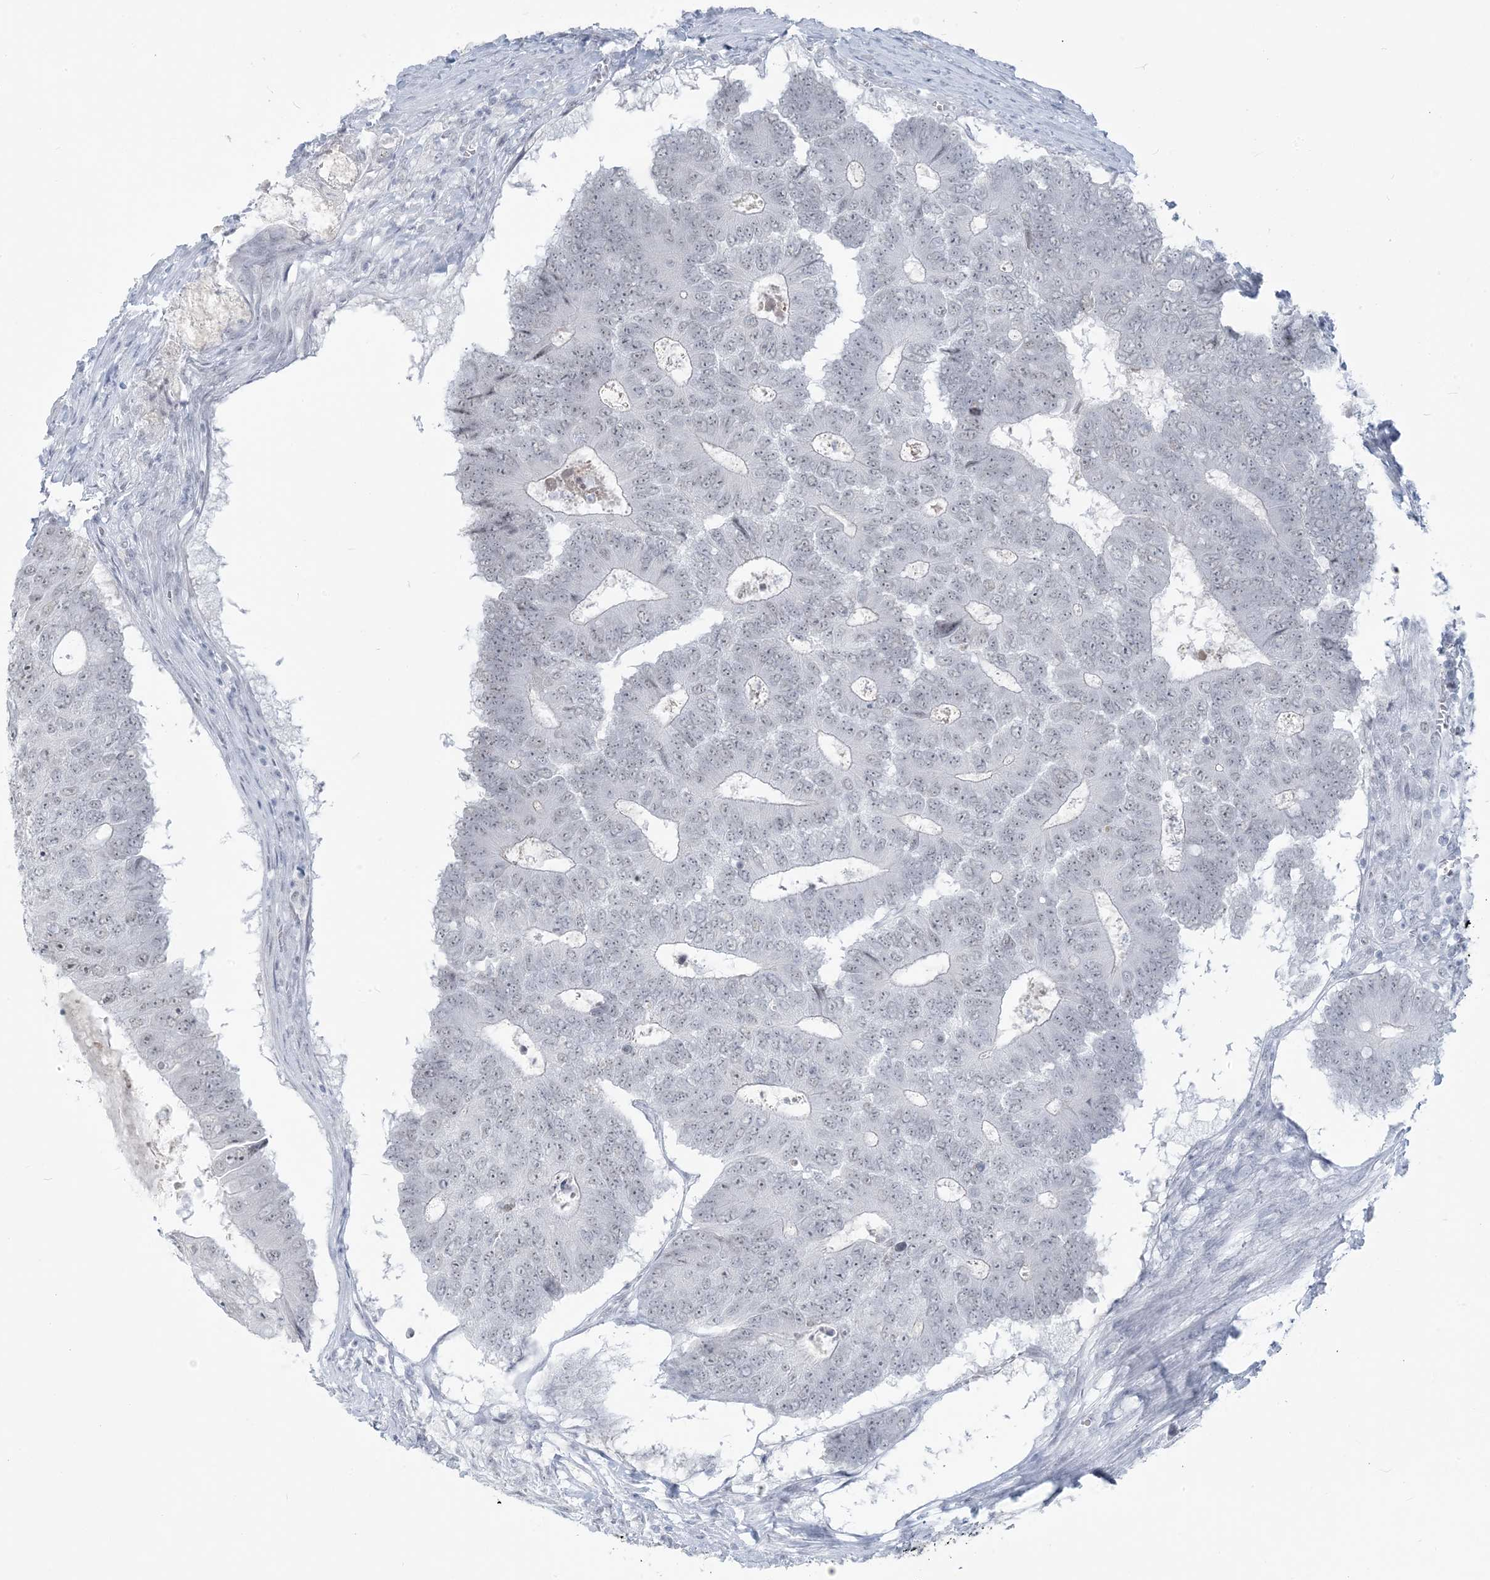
{"staining": {"intensity": "weak", "quantity": "<25%", "location": "nuclear"}, "tissue": "colorectal cancer", "cell_type": "Tumor cells", "image_type": "cancer", "snomed": [{"axis": "morphology", "description": "Adenocarcinoma, NOS"}, {"axis": "topography", "description": "Colon"}], "caption": "This is a histopathology image of IHC staining of colorectal adenocarcinoma, which shows no expression in tumor cells.", "gene": "SCML1", "patient": {"sex": "male", "age": 87}}